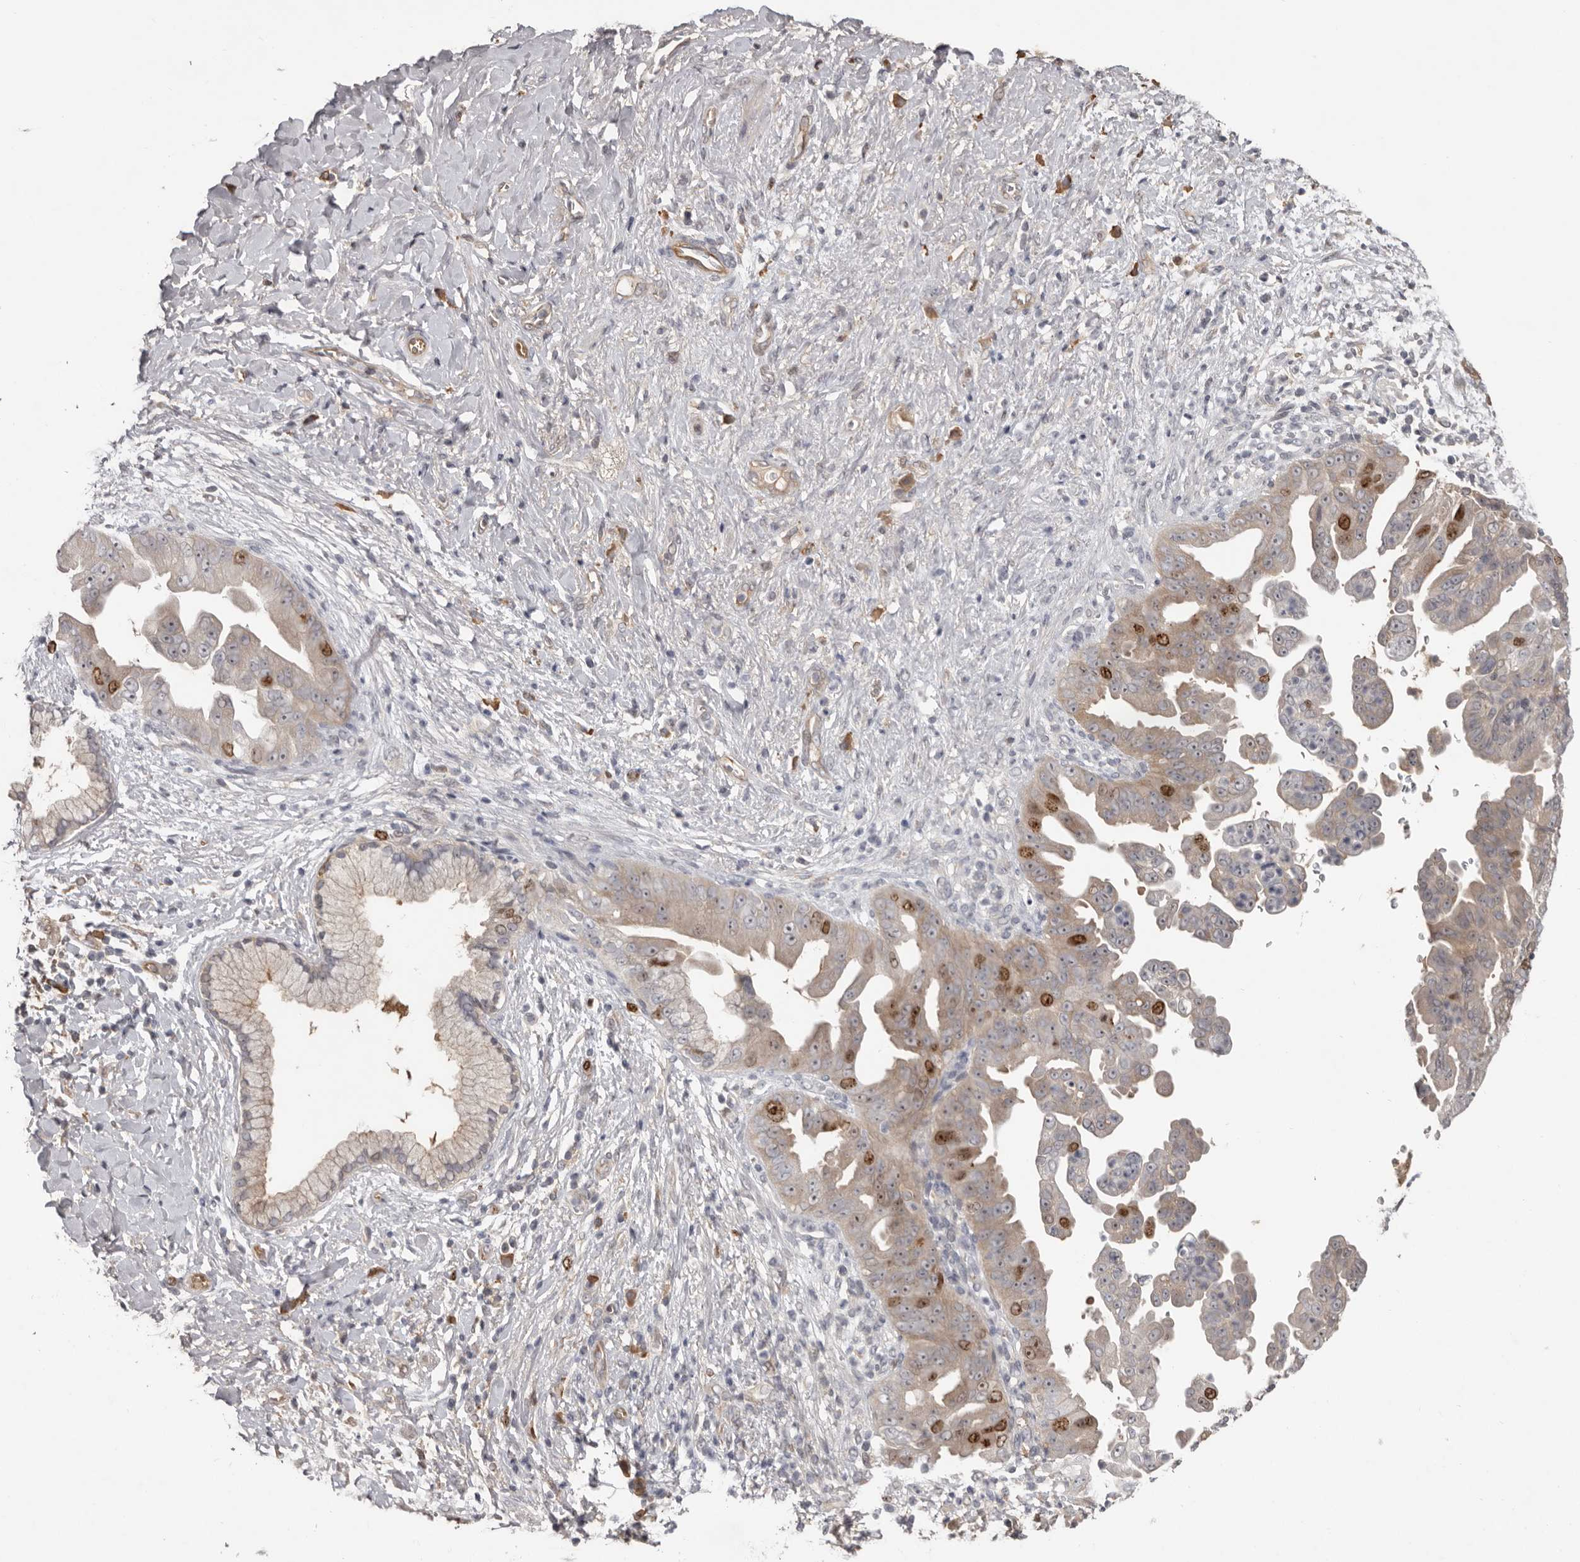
{"staining": {"intensity": "strong", "quantity": "25%-75%", "location": "nuclear"}, "tissue": "pancreatic cancer", "cell_type": "Tumor cells", "image_type": "cancer", "snomed": [{"axis": "morphology", "description": "Adenocarcinoma, NOS"}, {"axis": "topography", "description": "Pancreas"}], "caption": "Pancreatic cancer stained for a protein (brown) displays strong nuclear positive staining in about 25%-75% of tumor cells.", "gene": "CDCA8", "patient": {"sex": "female", "age": 78}}